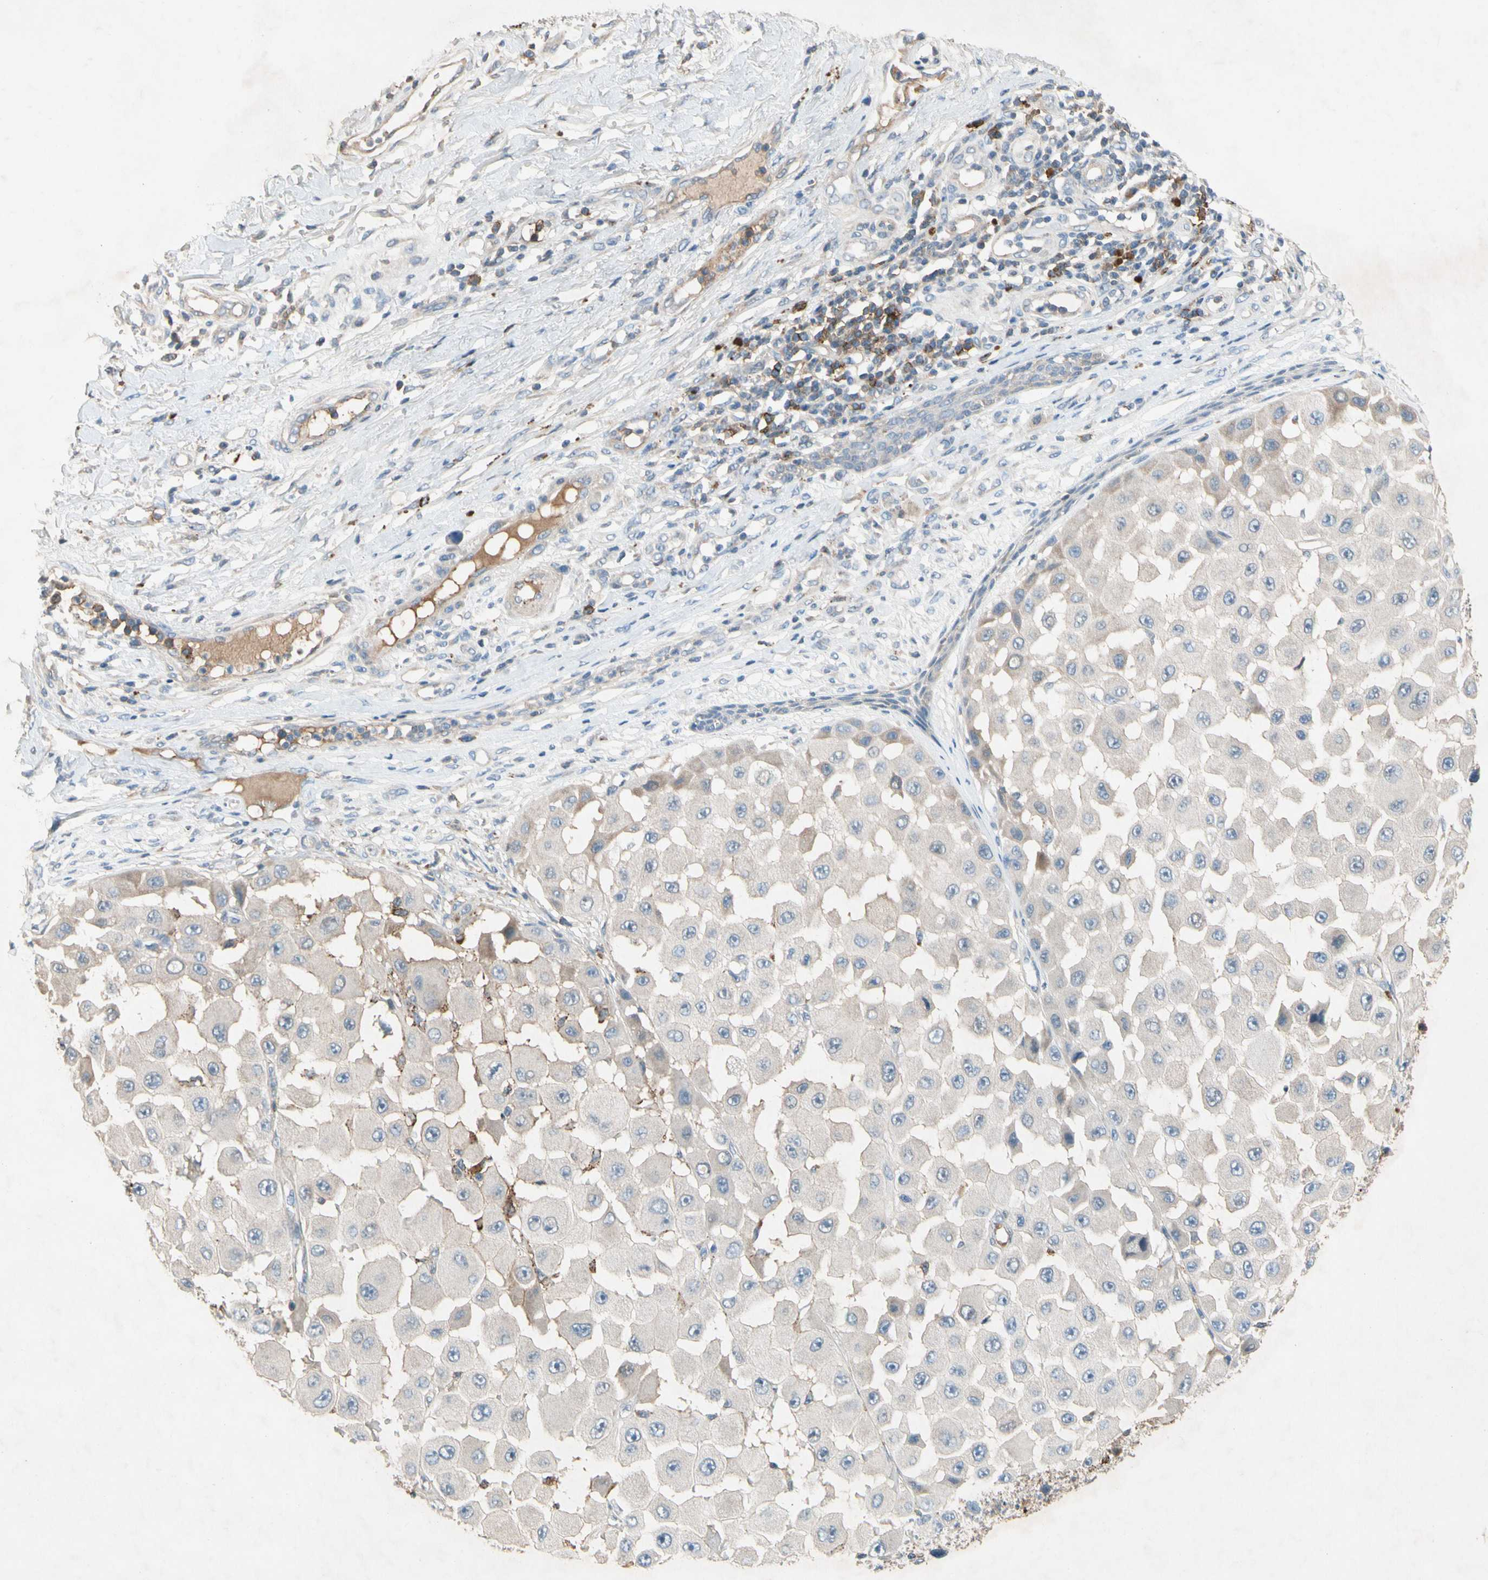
{"staining": {"intensity": "weak", "quantity": "<25%", "location": "cytoplasmic/membranous"}, "tissue": "melanoma", "cell_type": "Tumor cells", "image_type": "cancer", "snomed": [{"axis": "morphology", "description": "Malignant melanoma, NOS"}, {"axis": "topography", "description": "Skin"}], "caption": "Immunohistochemical staining of malignant melanoma shows no significant staining in tumor cells.", "gene": "NDFIP2", "patient": {"sex": "female", "age": 81}}